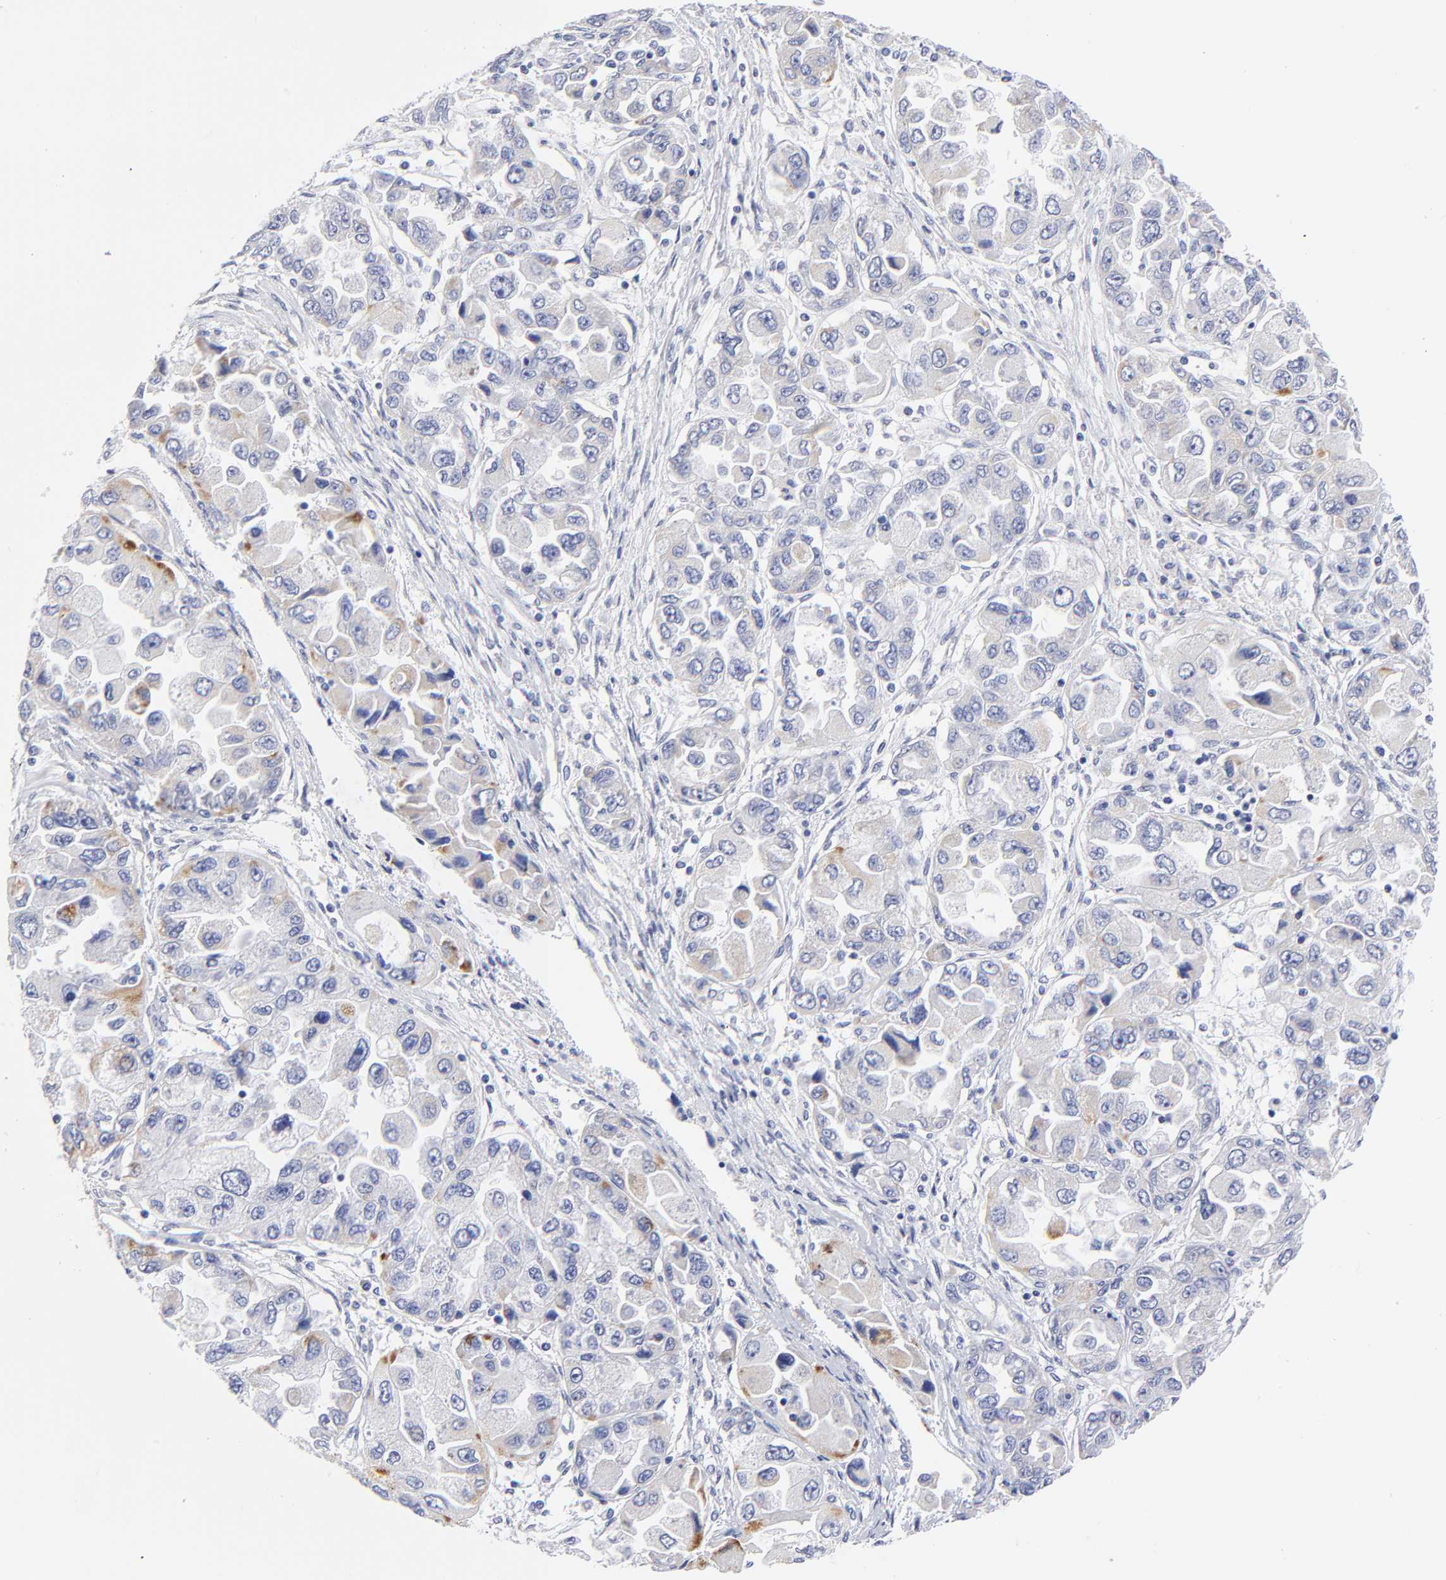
{"staining": {"intensity": "weak", "quantity": "<25%", "location": "cytoplasmic/membranous"}, "tissue": "ovarian cancer", "cell_type": "Tumor cells", "image_type": "cancer", "snomed": [{"axis": "morphology", "description": "Cystadenocarcinoma, serous, NOS"}, {"axis": "topography", "description": "Ovary"}], "caption": "The immunohistochemistry image has no significant positivity in tumor cells of ovarian cancer tissue.", "gene": "DUSP9", "patient": {"sex": "female", "age": 84}}